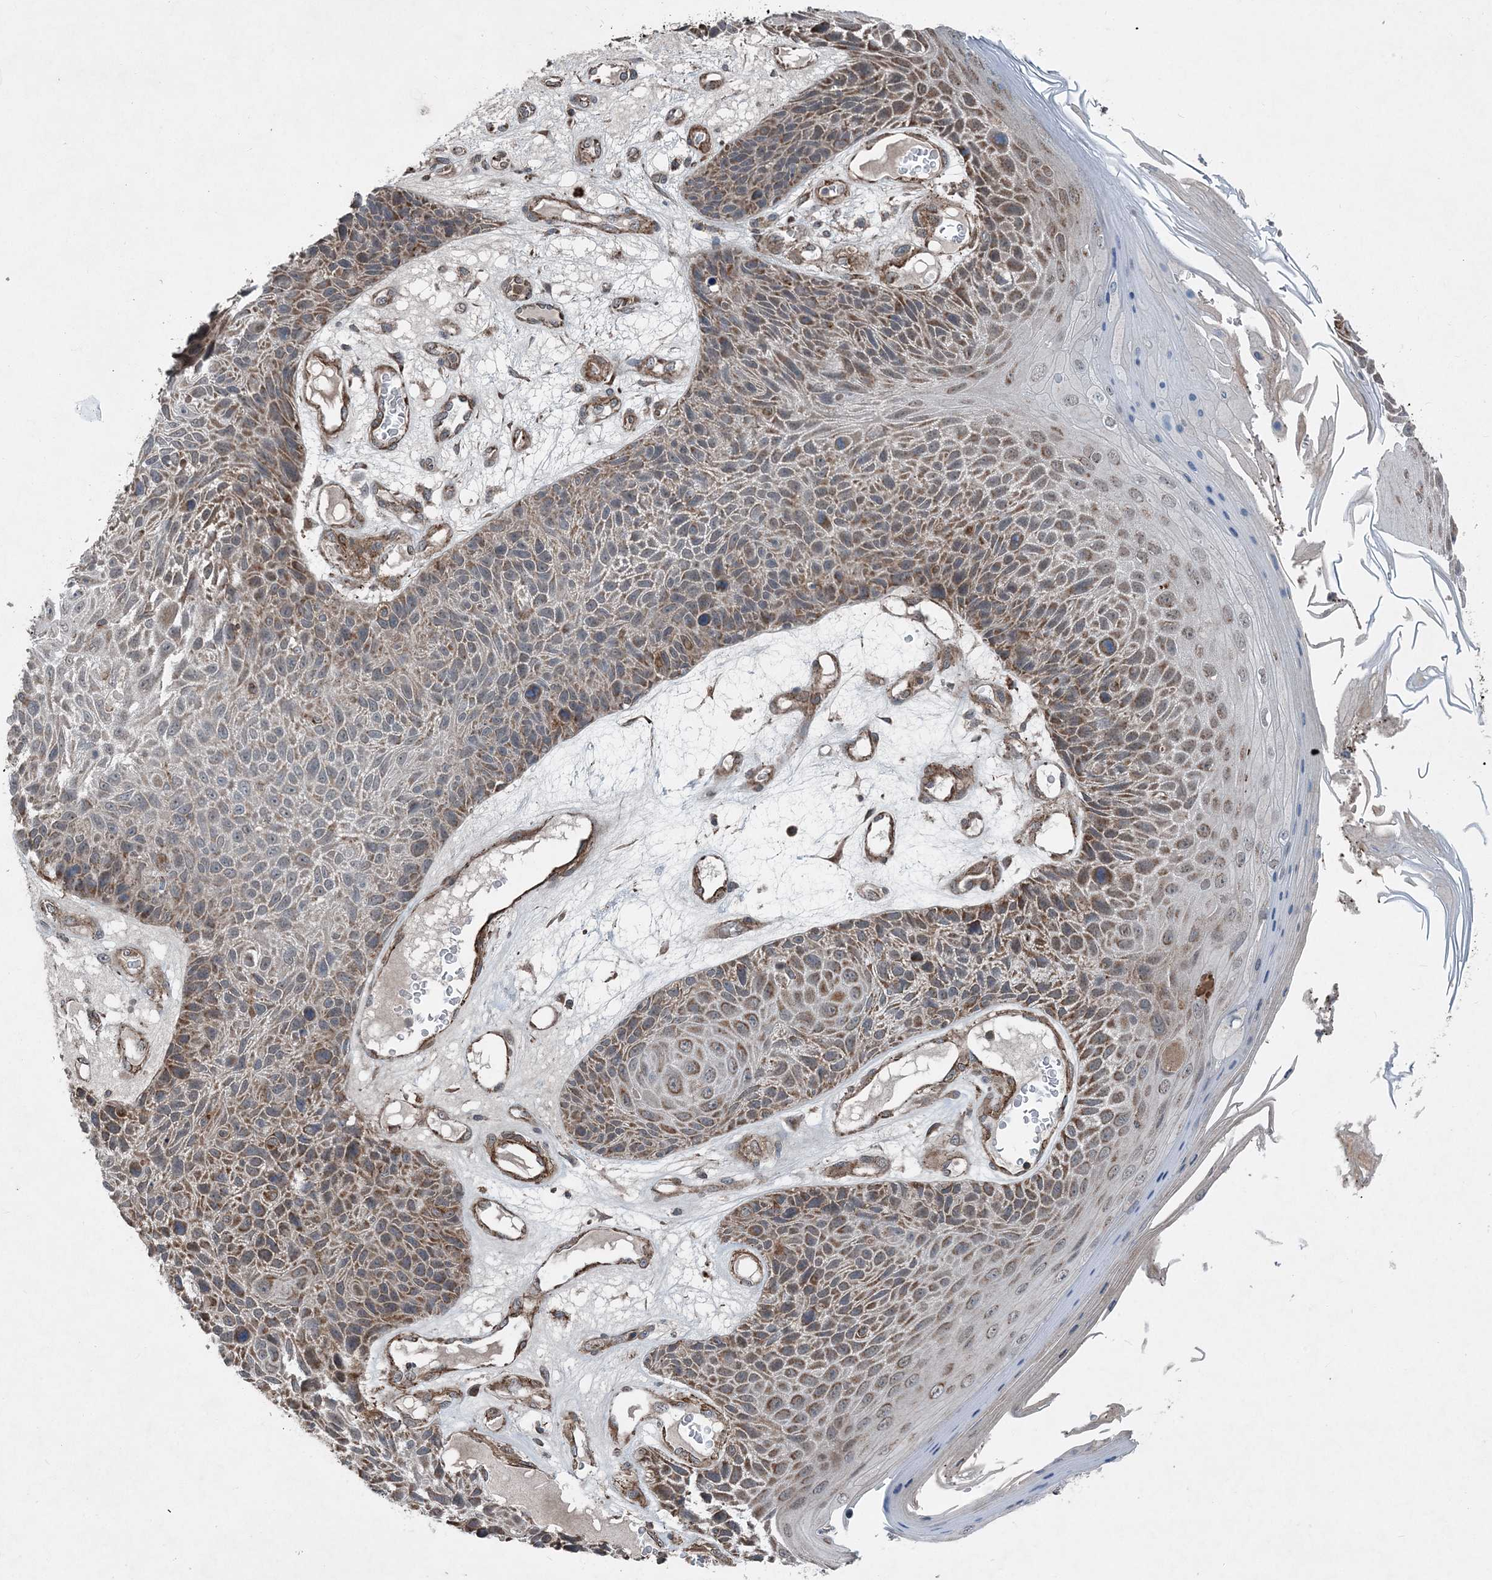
{"staining": {"intensity": "weak", "quantity": ">75%", "location": "cytoplasmic/membranous"}, "tissue": "skin cancer", "cell_type": "Tumor cells", "image_type": "cancer", "snomed": [{"axis": "morphology", "description": "Squamous cell carcinoma, NOS"}, {"axis": "topography", "description": "Skin"}], "caption": "Immunohistochemical staining of human skin squamous cell carcinoma demonstrates weak cytoplasmic/membranous protein staining in about >75% of tumor cells. (Stains: DAB in brown, nuclei in blue, Microscopy: brightfield microscopy at high magnification).", "gene": "NDUFA2", "patient": {"sex": "female", "age": 88}}